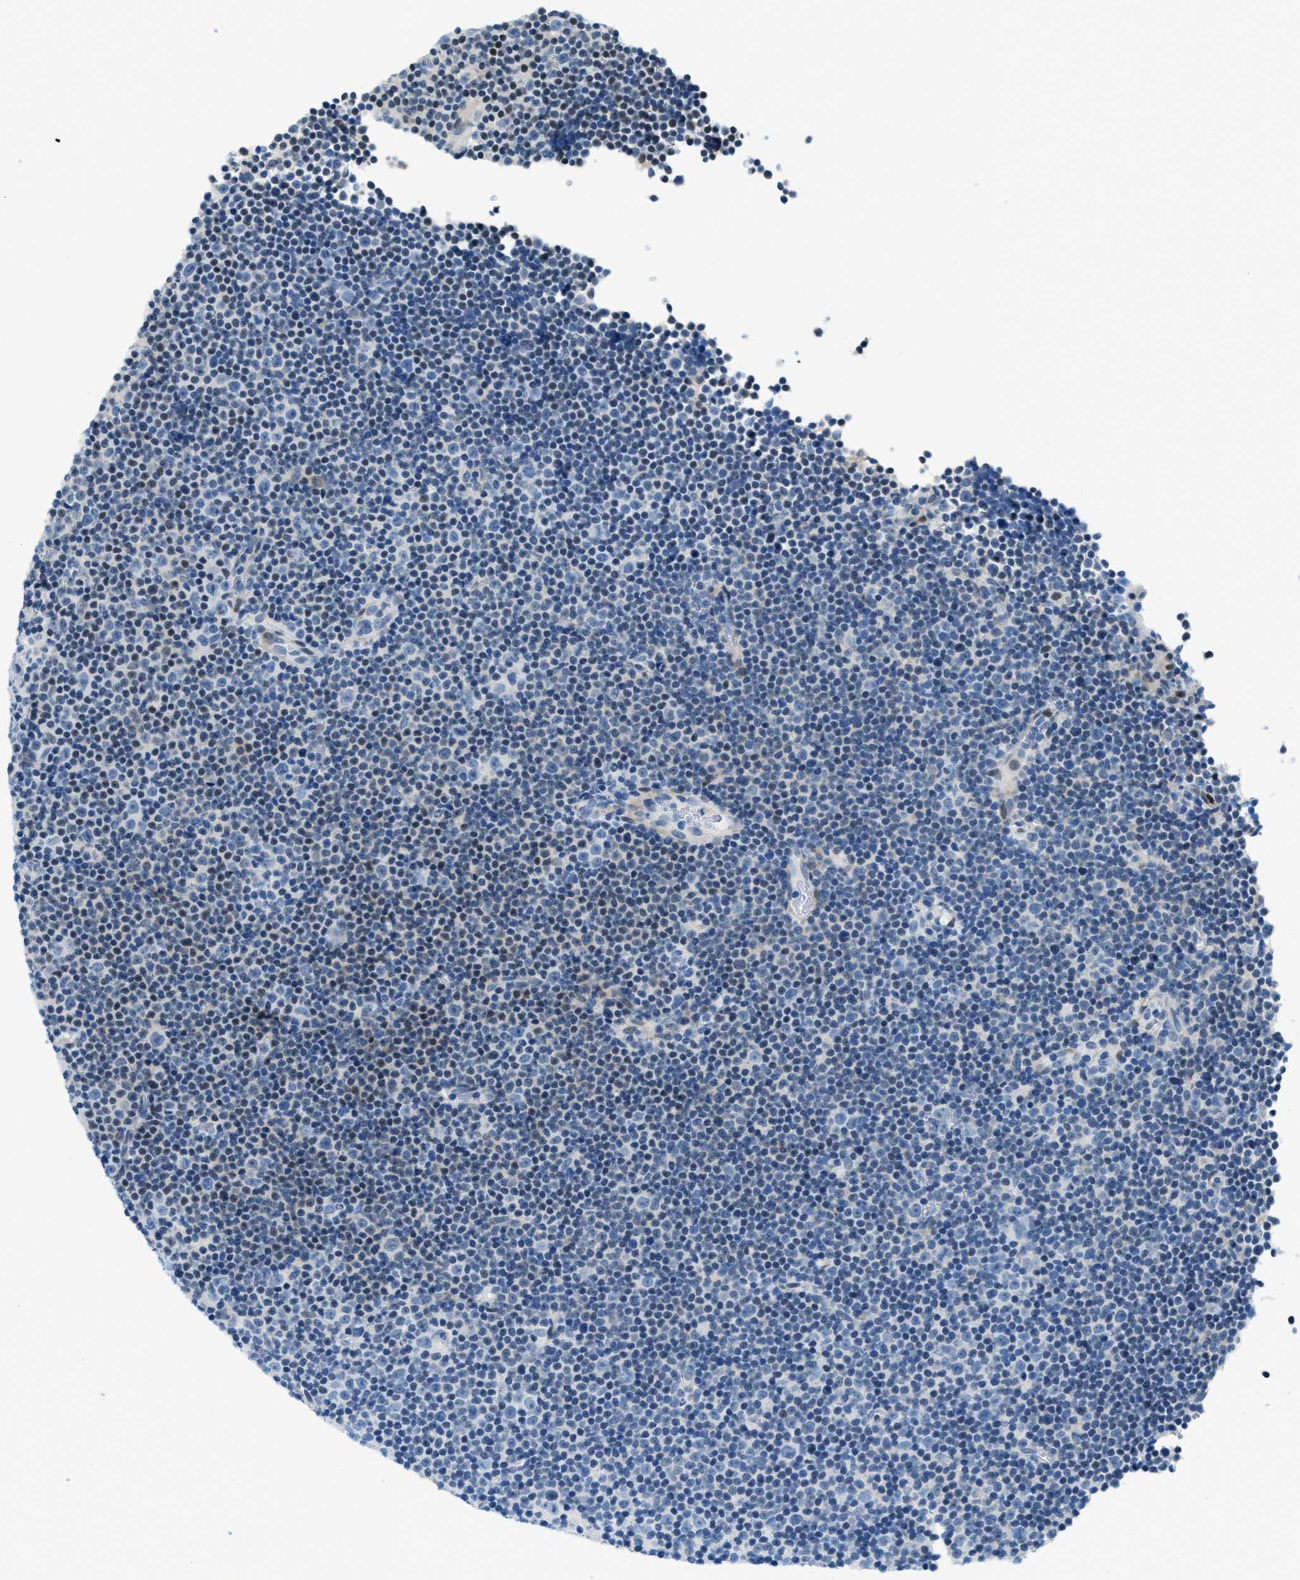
{"staining": {"intensity": "weak", "quantity": "<25%", "location": "cytoplasmic/membranous"}, "tissue": "lymphoma", "cell_type": "Tumor cells", "image_type": "cancer", "snomed": [{"axis": "morphology", "description": "Malignant lymphoma, non-Hodgkin's type, Low grade"}, {"axis": "topography", "description": "Lymph node"}], "caption": "Tumor cells show no significant protein staining in lymphoma.", "gene": "CYP4X1", "patient": {"sex": "female", "age": 67}}